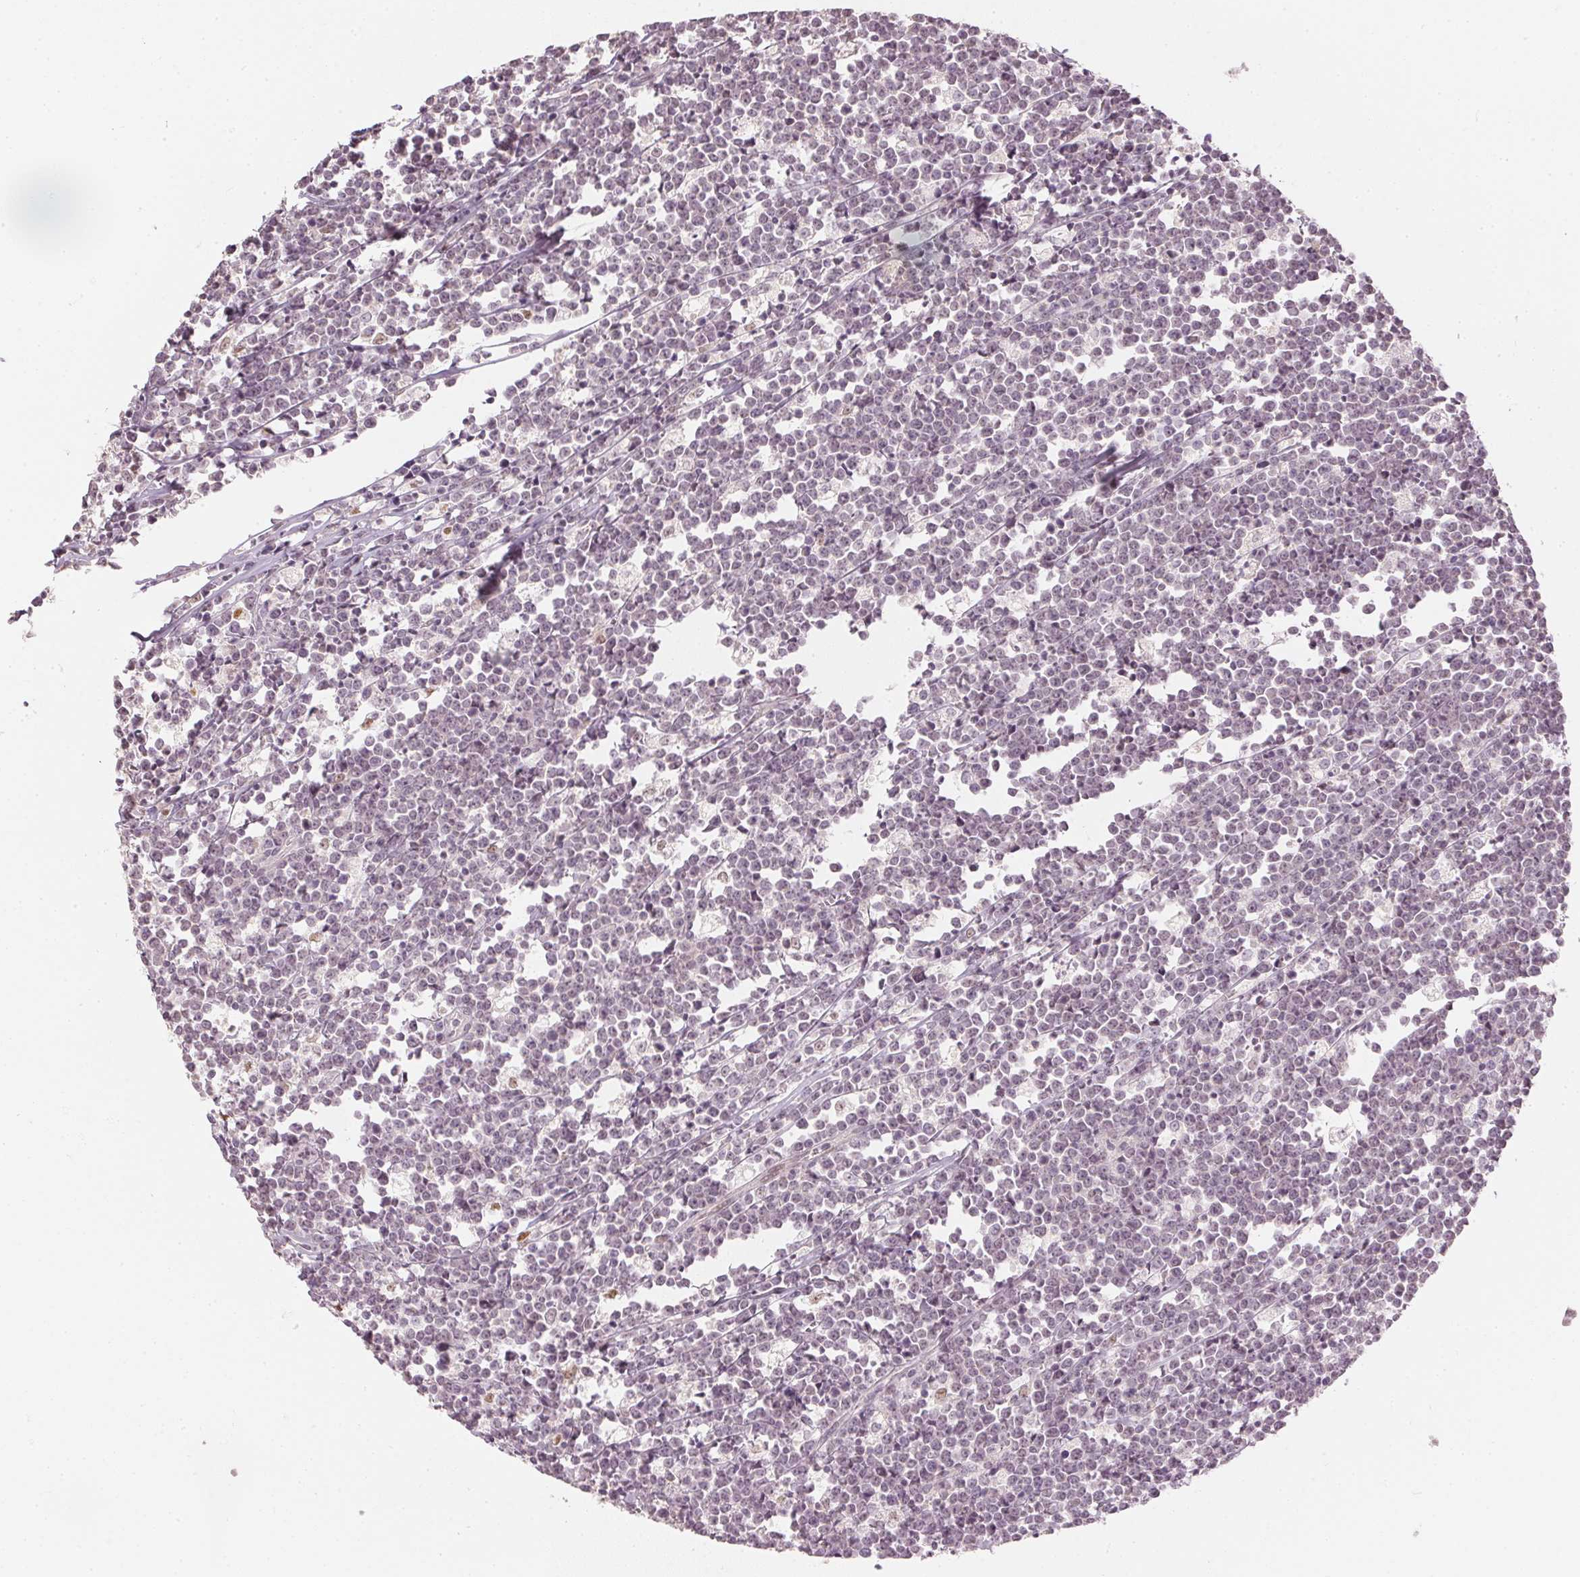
{"staining": {"intensity": "negative", "quantity": "none", "location": "none"}, "tissue": "lymphoma", "cell_type": "Tumor cells", "image_type": "cancer", "snomed": [{"axis": "morphology", "description": "Malignant lymphoma, non-Hodgkin's type, High grade"}, {"axis": "topography", "description": "Small intestine"}], "caption": "IHC image of neoplastic tissue: high-grade malignant lymphoma, non-Hodgkin's type stained with DAB (3,3'-diaminobenzidine) shows no significant protein expression in tumor cells. (DAB (3,3'-diaminobenzidine) immunohistochemistry with hematoxylin counter stain).", "gene": "SLC39A3", "patient": {"sex": "female", "age": 56}}